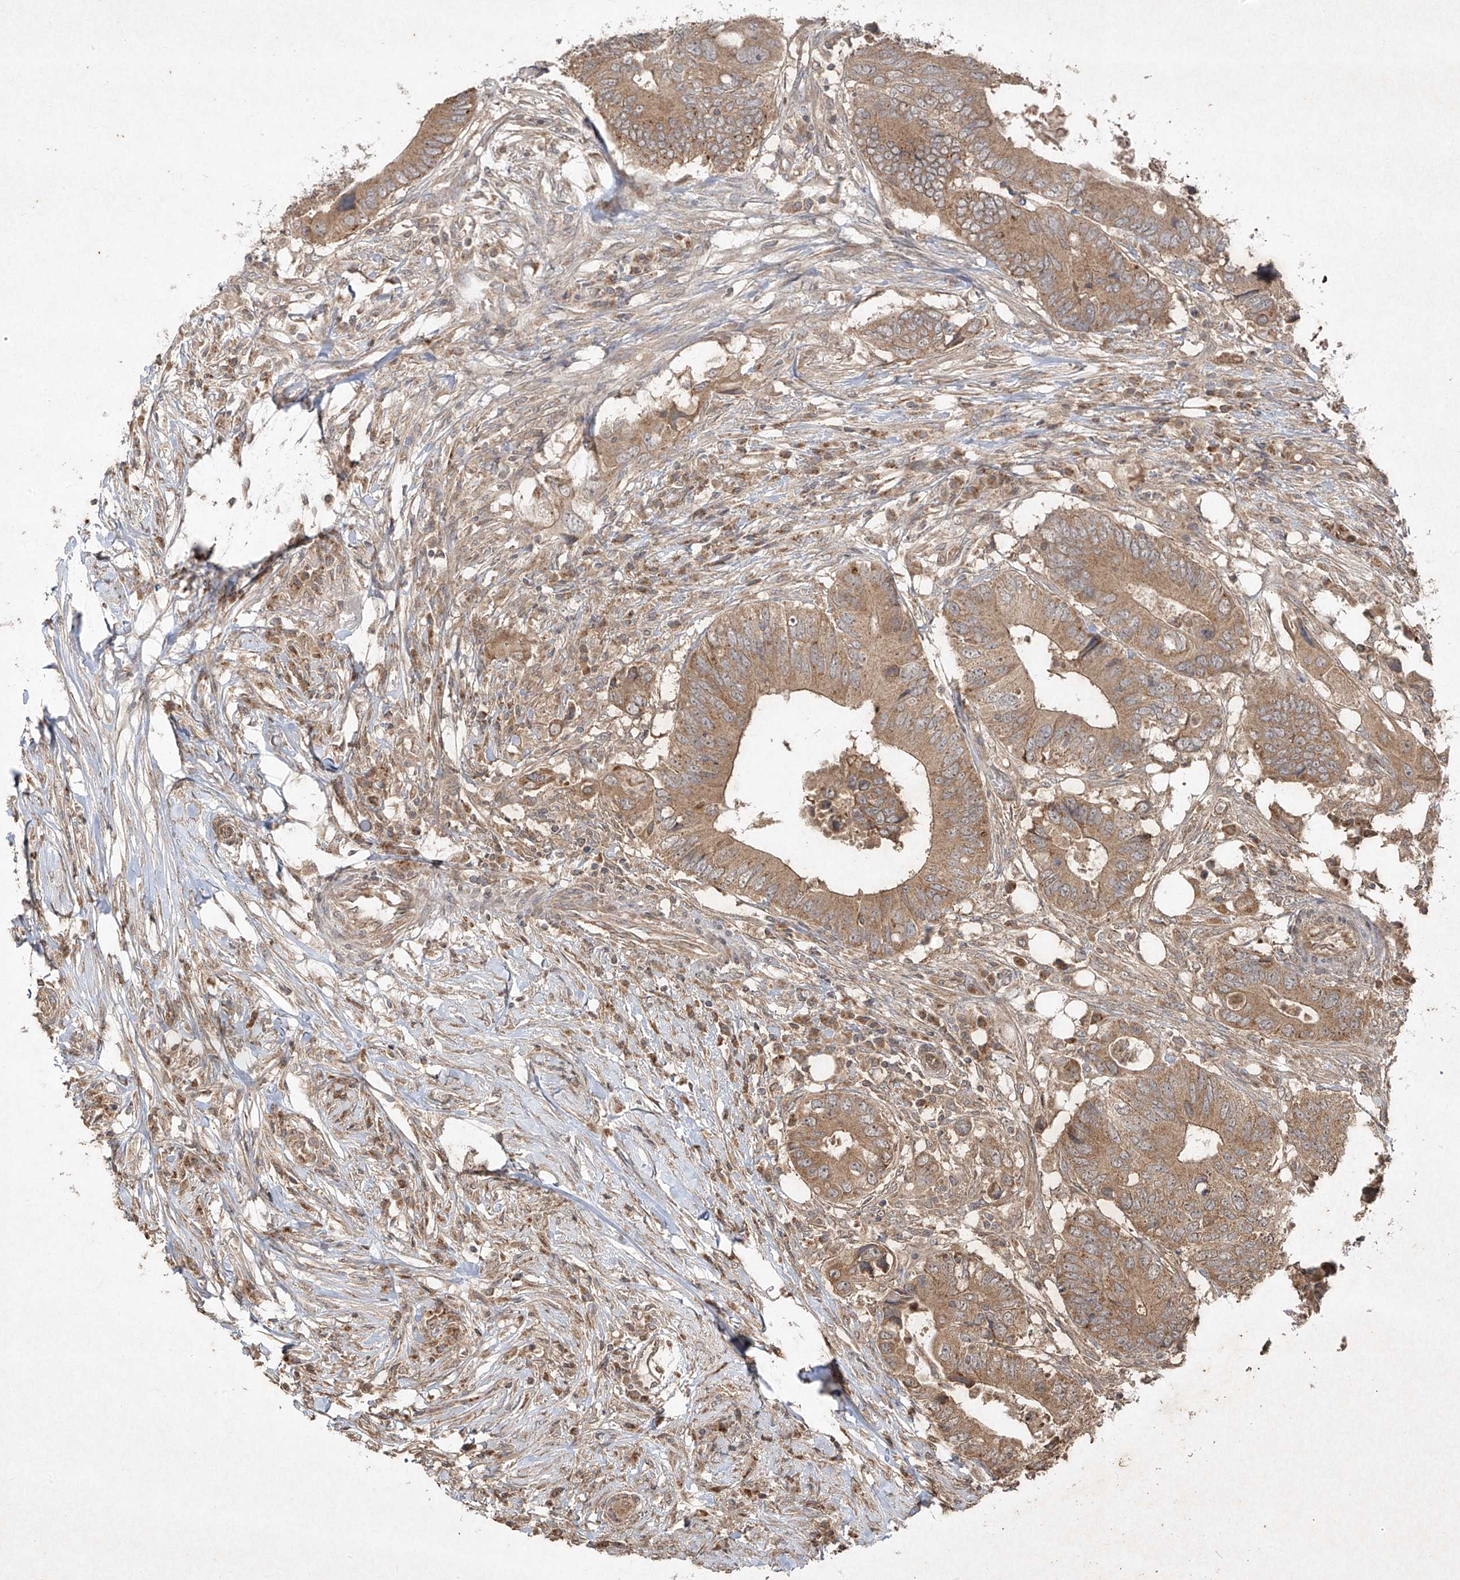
{"staining": {"intensity": "moderate", "quantity": ">75%", "location": "cytoplasmic/membranous"}, "tissue": "colorectal cancer", "cell_type": "Tumor cells", "image_type": "cancer", "snomed": [{"axis": "morphology", "description": "Adenocarcinoma, NOS"}, {"axis": "topography", "description": "Colon"}], "caption": "Protein staining exhibits moderate cytoplasmic/membranous expression in about >75% of tumor cells in colorectal adenocarcinoma. The staining was performed using DAB (3,3'-diaminobenzidine) to visualize the protein expression in brown, while the nuclei were stained in blue with hematoxylin (Magnification: 20x).", "gene": "ABCD3", "patient": {"sex": "male", "age": 71}}